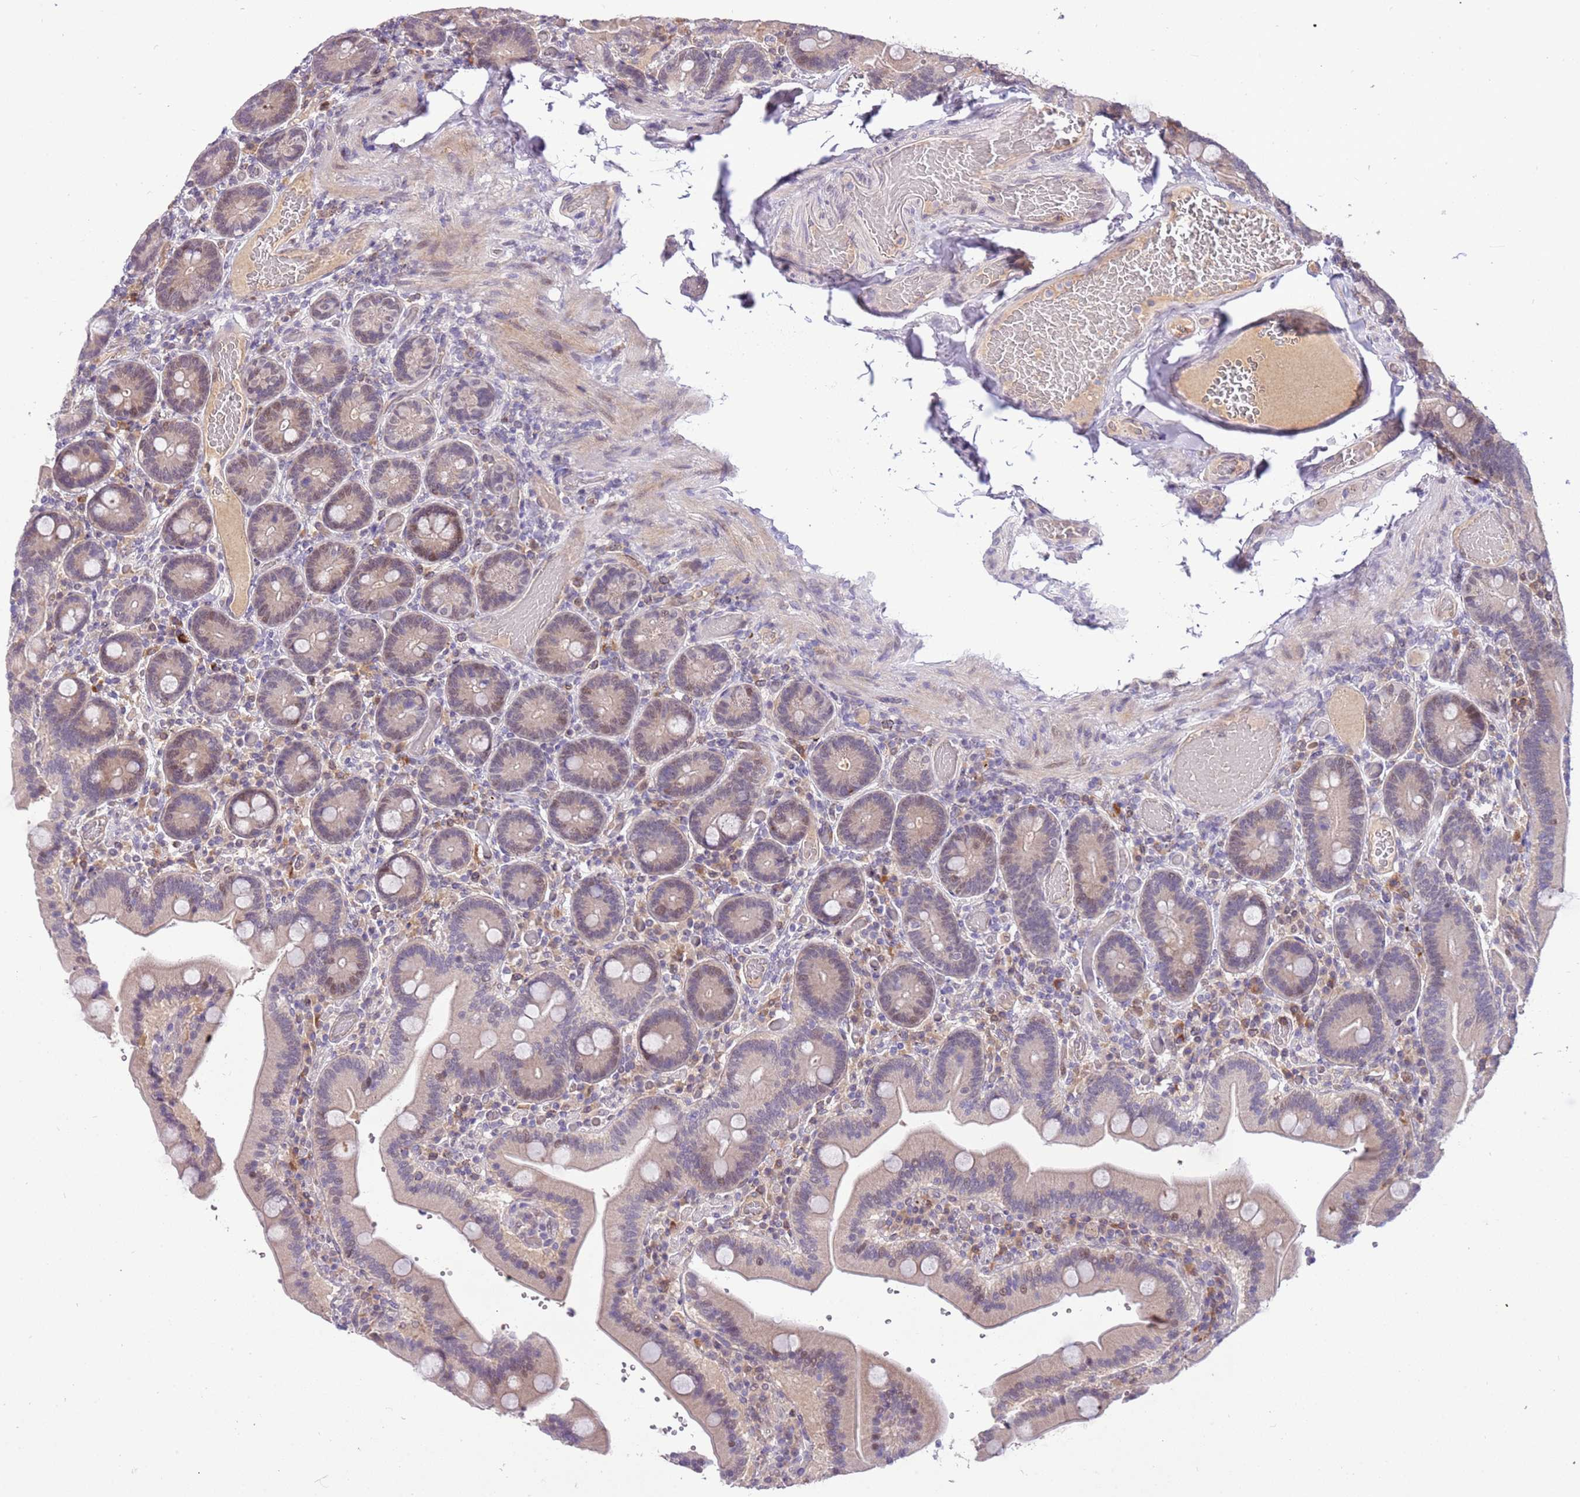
{"staining": {"intensity": "weak", "quantity": "25%-75%", "location": "cytoplasmic/membranous,nuclear"}, "tissue": "duodenum", "cell_type": "Glandular cells", "image_type": "normal", "snomed": [{"axis": "morphology", "description": "Normal tissue, NOS"}, {"axis": "topography", "description": "Duodenum"}], "caption": "This micrograph reveals normal duodenum stained with IHC to label a protein in brown. The cytoplasmic/membranous,nuclear of glandular cells show weak positivity for the protein. Nuclei are counter-stained blue.", "gene": "MAGEF1", "patient": {"sex": "female", "age": 62}}